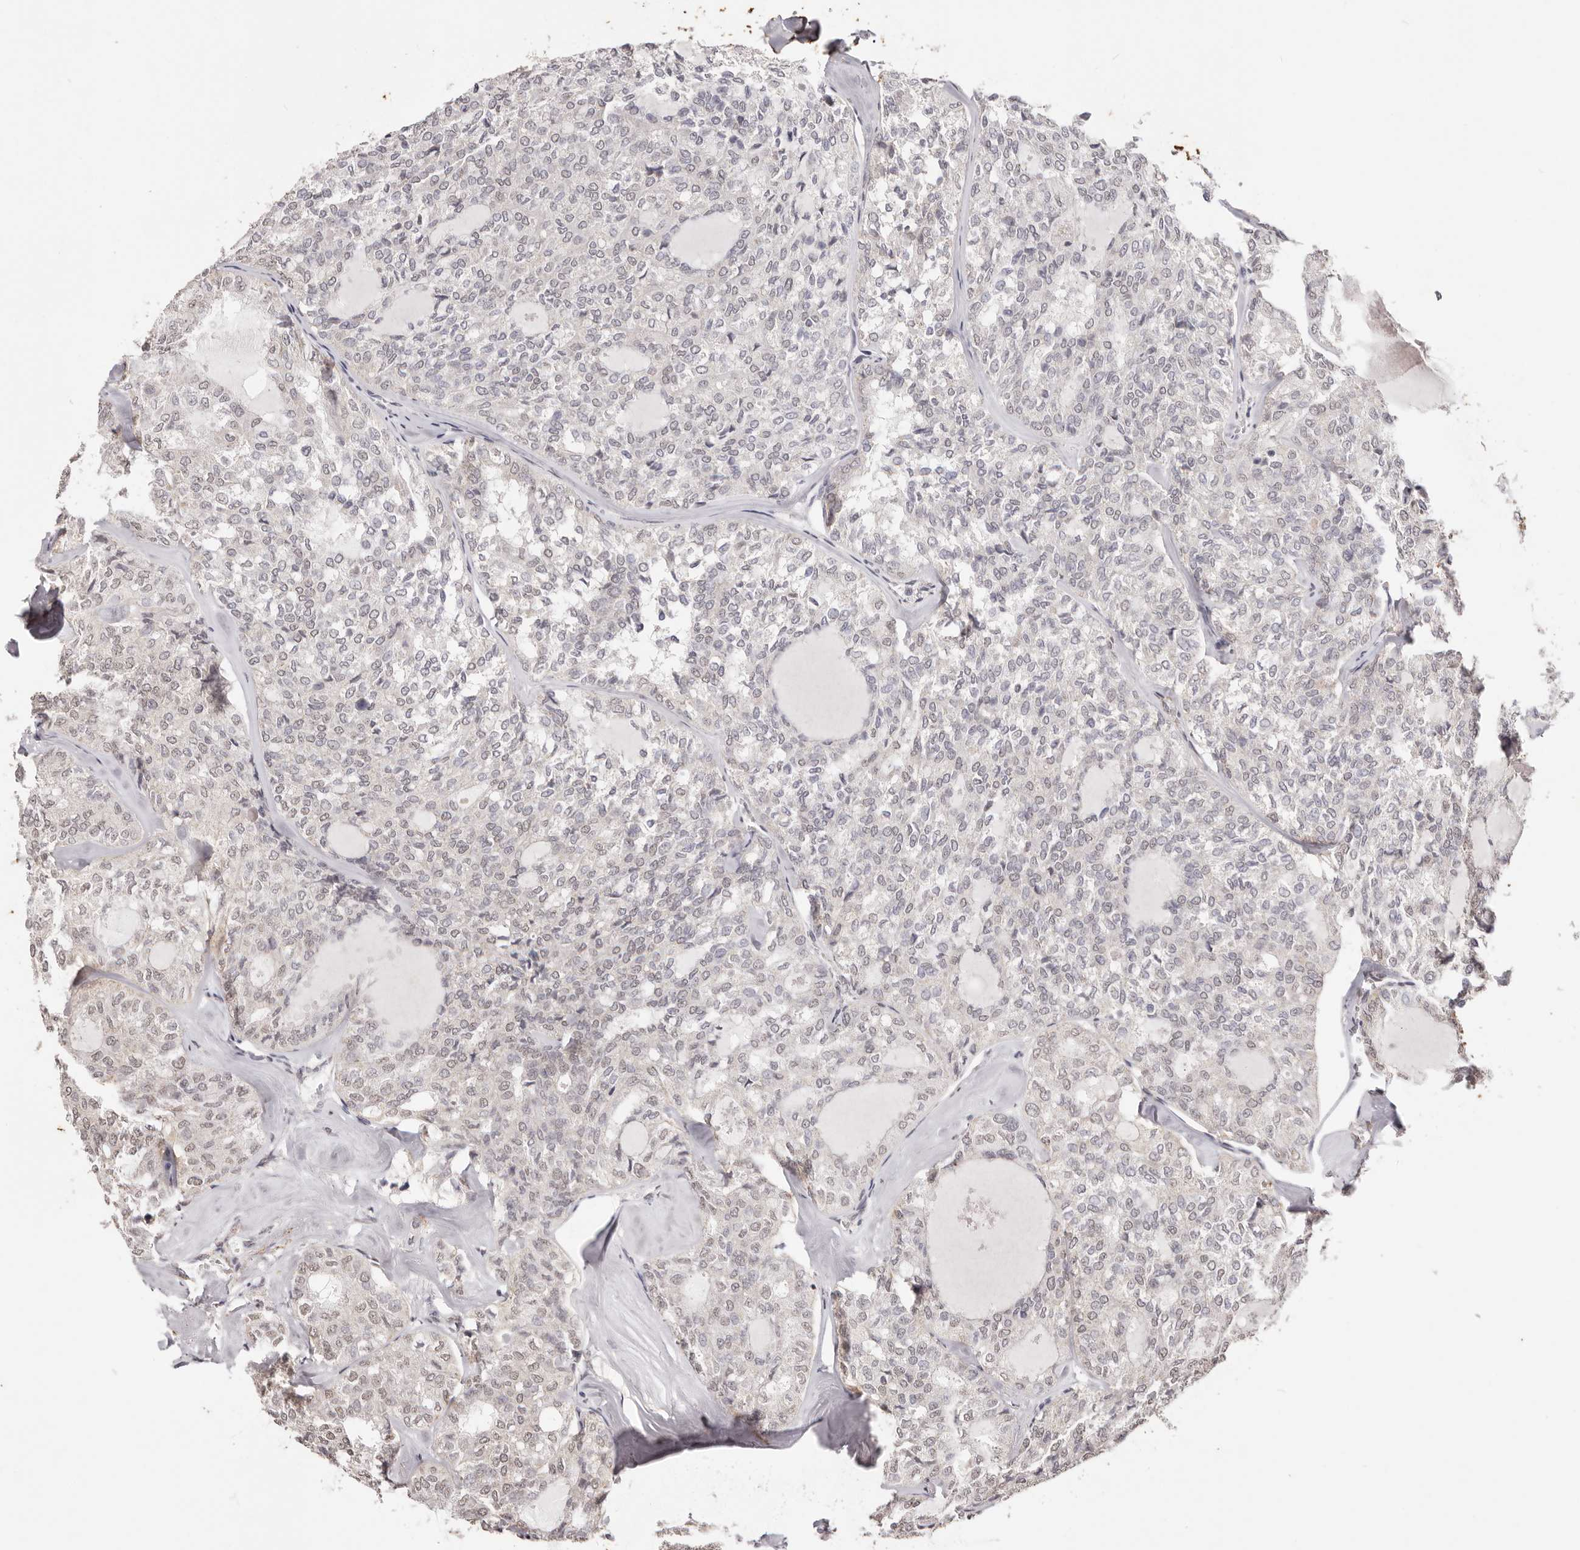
{"staining": {"intensity": "weak", "quantity": "25%-75%", "location": "nuclear"}, "tissue": "thyroid cancer", "cell_type": "Tumor cells", "image_type": "cancer", "snomed": [{"axis": "morphology", "description": "Follicular adenoma carcinoma, NOS"}, {"axis": "topography", "description": "Thyroid gland"}], "caption": "About 25%-75% of tumor cells in thyroid cancer (follicular adenoma carcinoma) show weak nuclear protein positivity as visualized by brown immunohistochemical staining.", "gene": "RPS6KA5", "patient": {"sex": "male", "age": 75}}